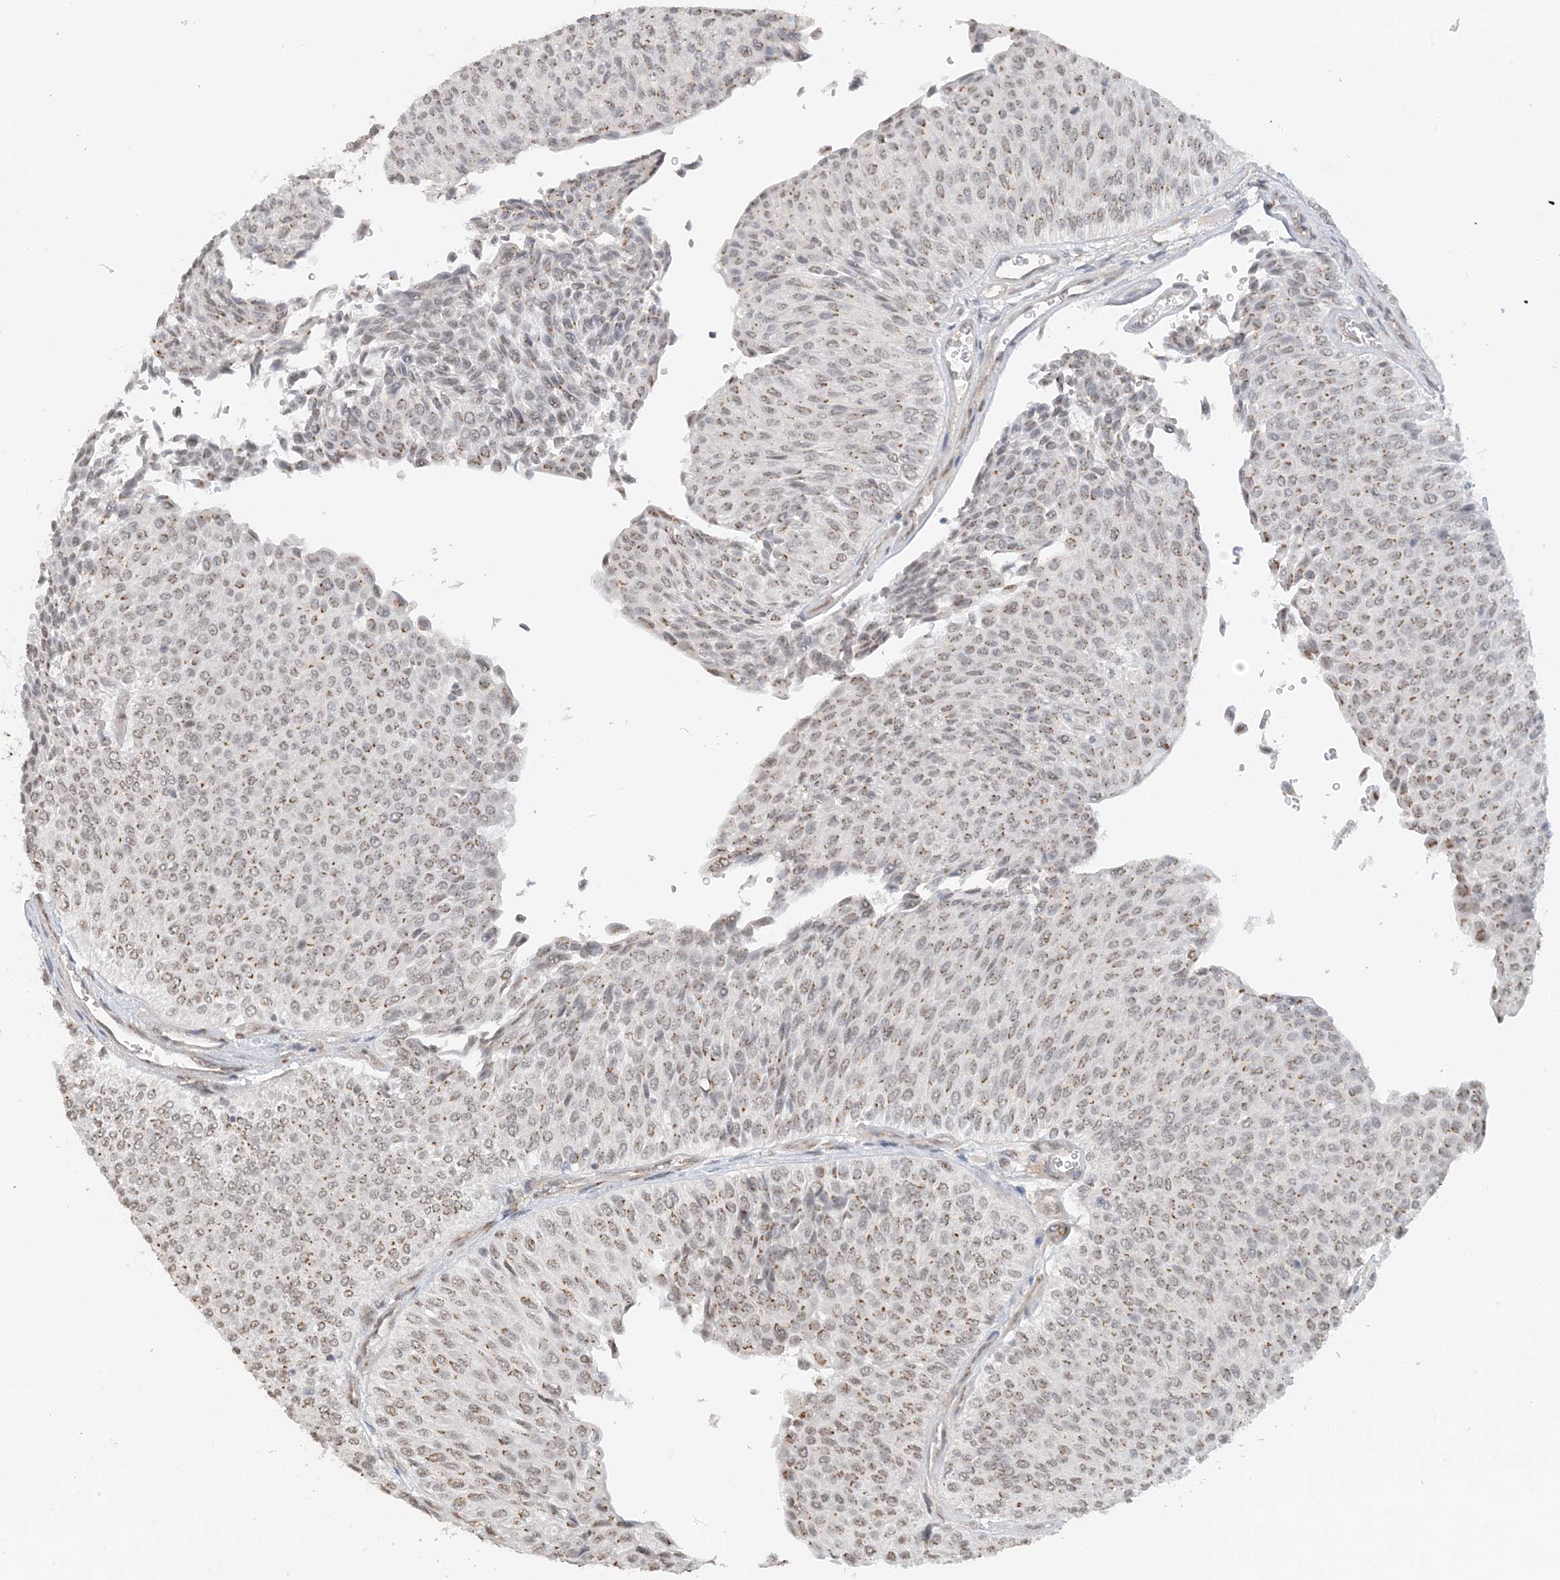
{"staining": {"intensity": "moderate", "quantity": ">75%", "location": "cytoplasmic/membranous"}, "tissue": "urothelial cancer", "cell_type": "Tumor cells", "image_type": "cancer", "snomed": [{"axis": "morphology", "description": "Urothelial carcinoma, Low grade"}, {"axis": "topography", "description": "Urinary bladder"}], "caption": "Low-grade urothelial carcinoma tissue reveals moderate cytoplasmic/membranous positivity in about >75% of tumor cells", "gene": "ZCCHC4", "patient": {"sex": "male", "age": 78}}